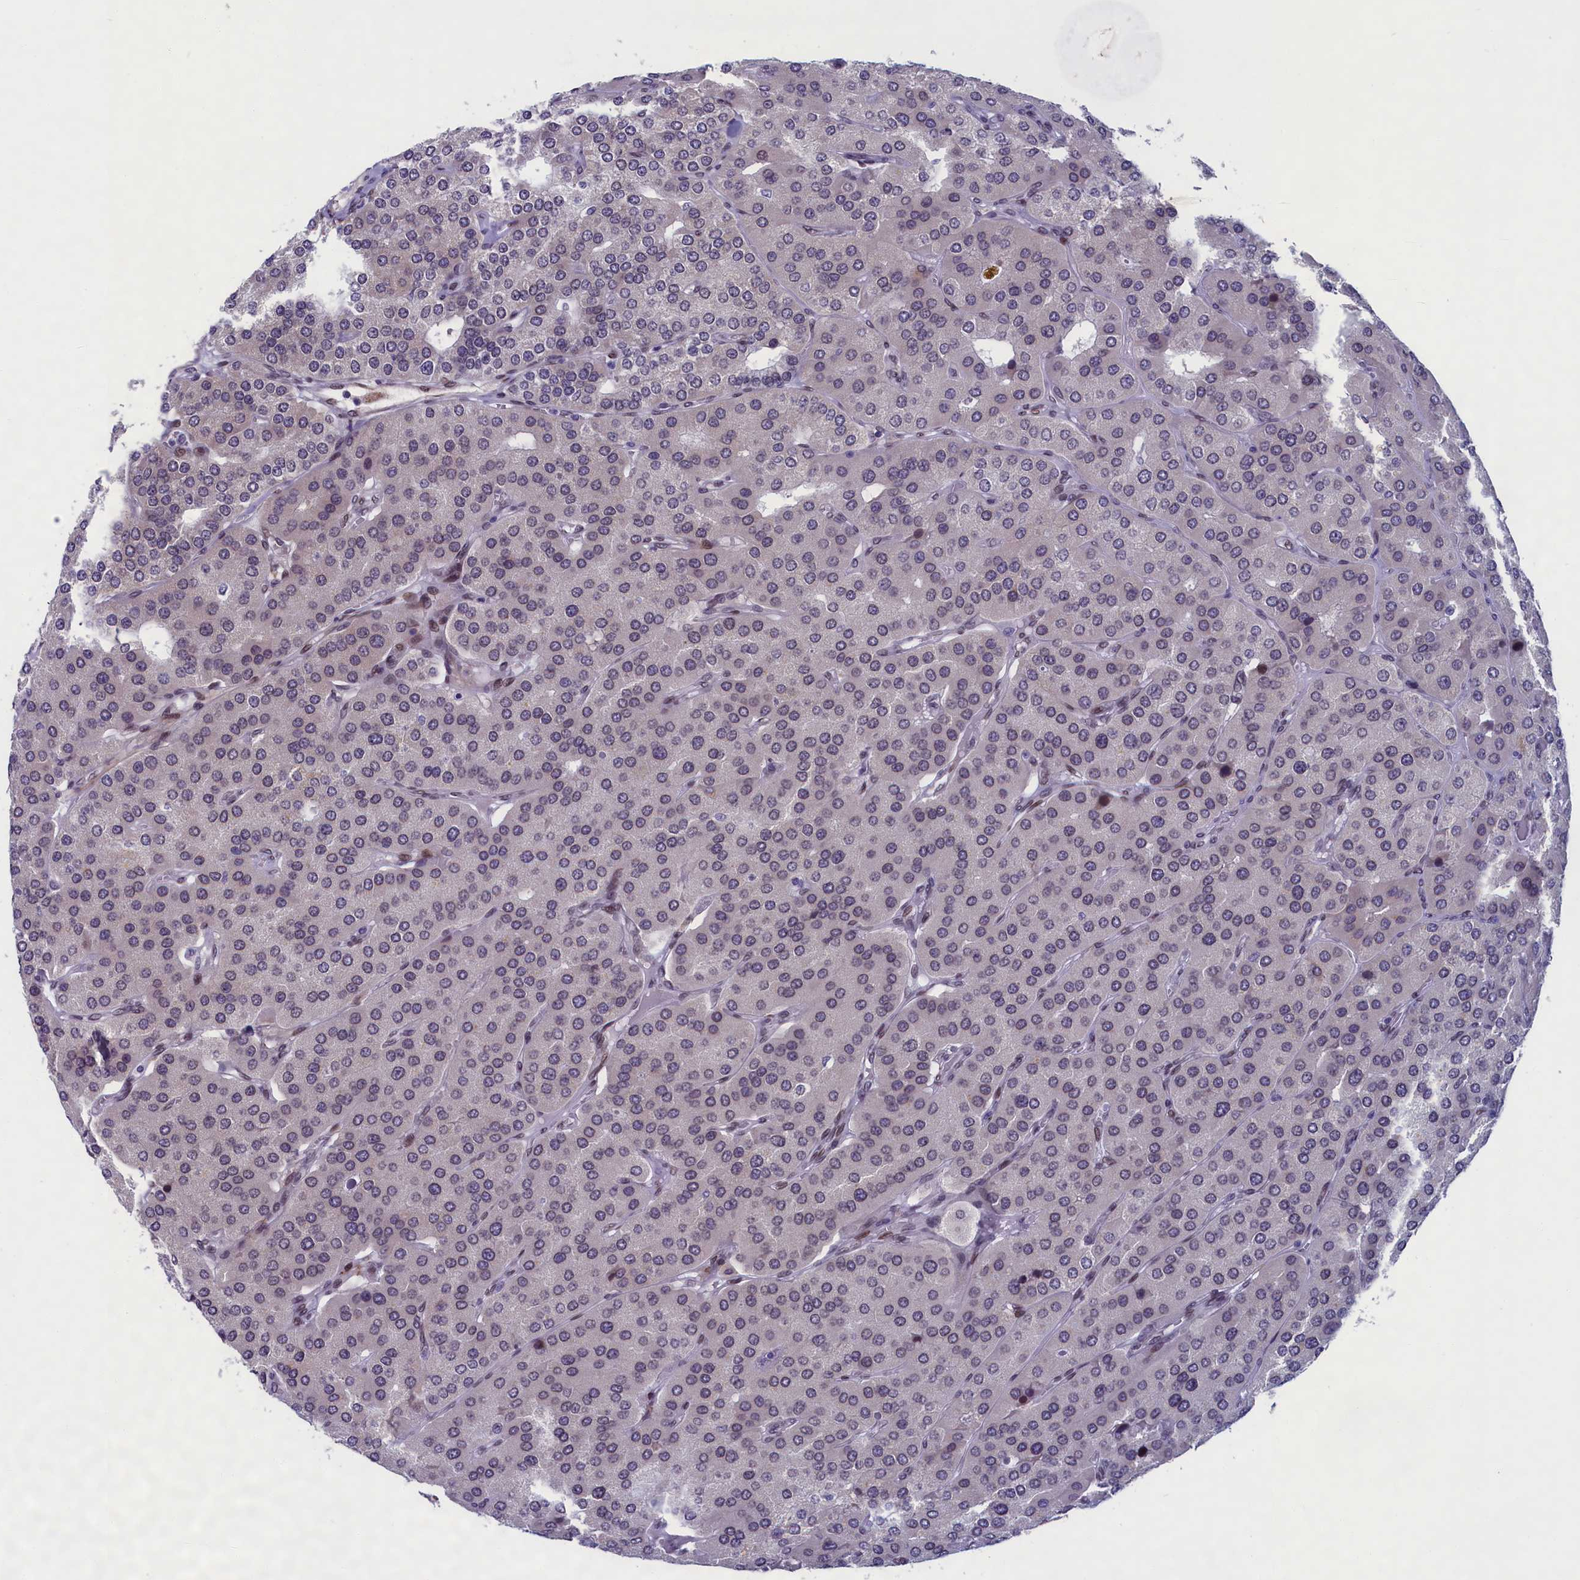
{"staining": {"intensity": "moderate", "quantity": "<25%", "location": "cytoplasmic/membranous,nuclear"}, "tissue": "parathyroid gland", "cell_type": "Glandular cells", "image_type": "normal", "snomed": [{"axis": "morphology", "description": "Normal tissue, NOS"}, {"axis": "morphology", "description": "Adenoma, NOS"}, {"axis": "topography", "description": "Parathyroid gland"}], "caption": "Immunohistochemistry (IHC) micrograph of unremarkable human parathyroid gland stained for a protein (brown), which demonstrates low levels of moderate cytoplasmic/membranous,nuclear staining in about <25% of glandular cells.", "gene": "GPSM1", "patient": {"sex": "female", "age": 86}}